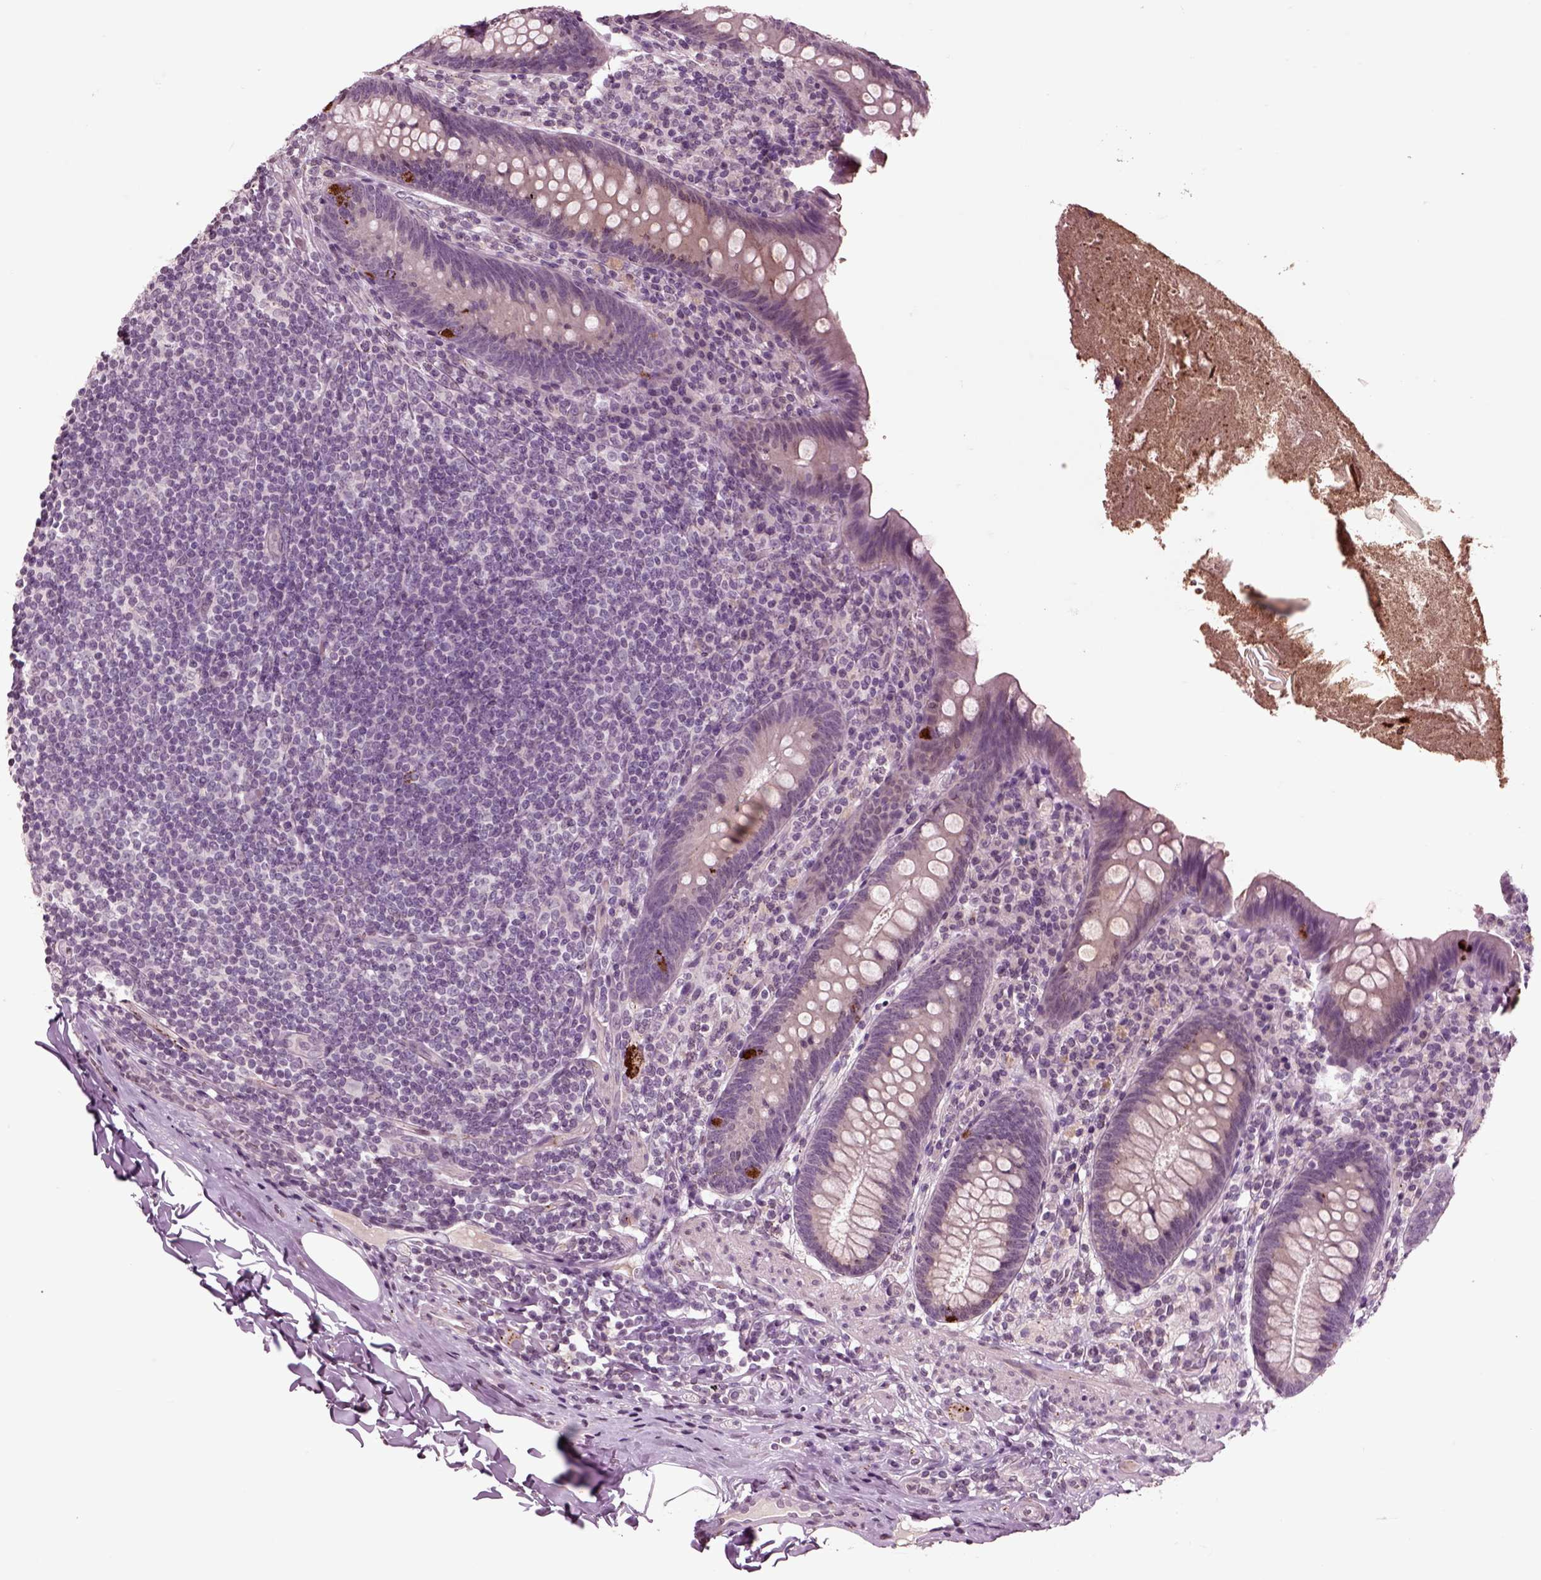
{"staining": {"intensity": "strong", "quantity": "<25%", "location": "cytoplasmic/membranous"}, "tissue": "appendix", "cell_type": "Glandular cells", "image_type": "normal", "snomed": [{"axis": "morphology", "description": "Normal tissue, NOS"}, {"axis": "topography", "description": "Appendix"}], "caption": "An image of appendix stained for a protein displays strong cytoplasmic/membranous brown staining in glandular cells. The protein of interest is shown in brown color, while the nuclei are stained blue.", "gene": "CHGB", "patient": {"sex": "male", "age": 47}}